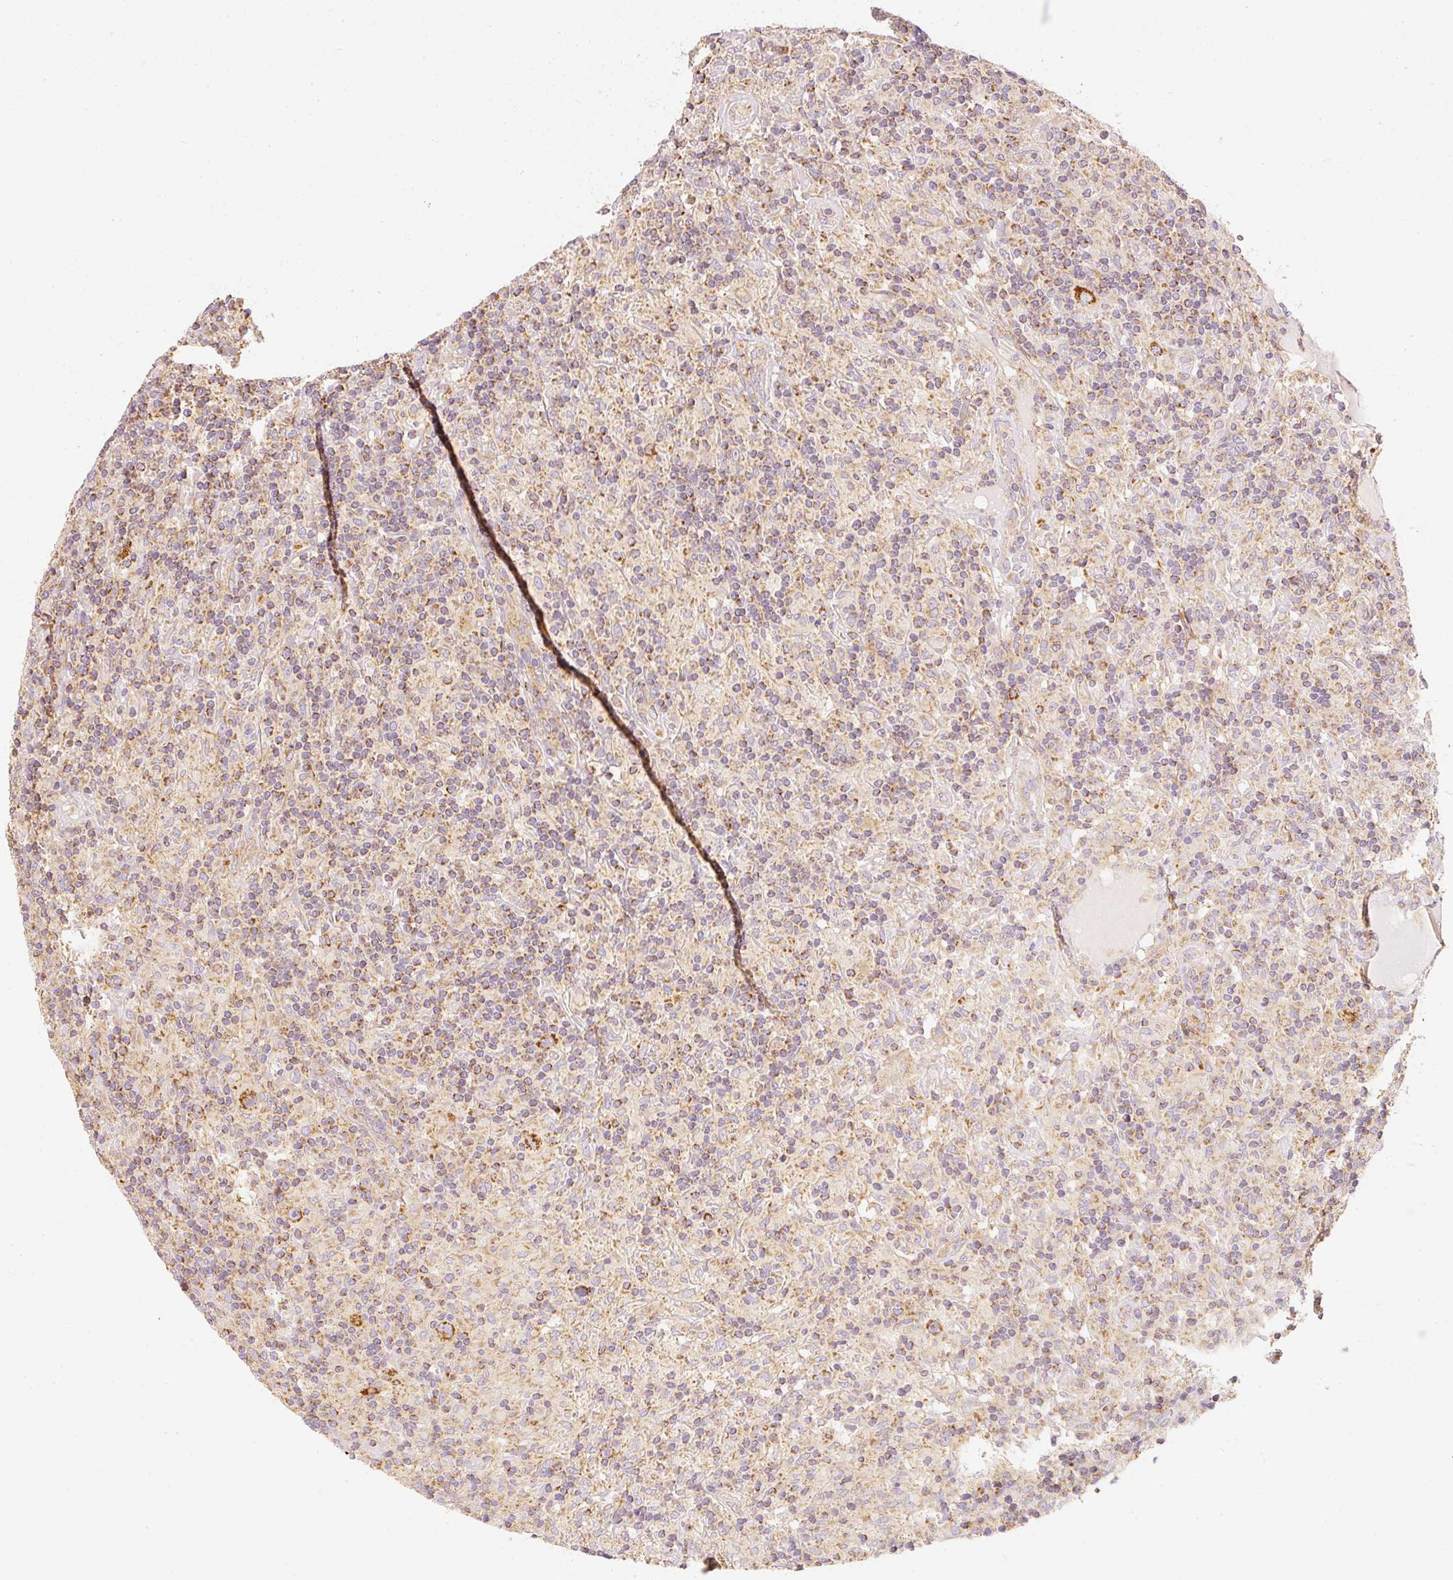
{"staining": {"intensity": "strong", "quantity": ">75%", "location": "cytoplasmic/membranous"}, "tissue": "lymphoma", "cell_type": "Tumor cells", "image_type": "cancer", "snomed": [{"axis": "morphology", "description": "Hodgkin's disease, NOS"}, {"axis": "topography", "description": "Lymph node"}], "caption": "Protein expression analysis of human lymphoma reveals strong cytoplasmic/membranous positivity in about >75% of tumor cells.", "gene": "TOMM40", "patient": {"sex": "male", "age": 70}}